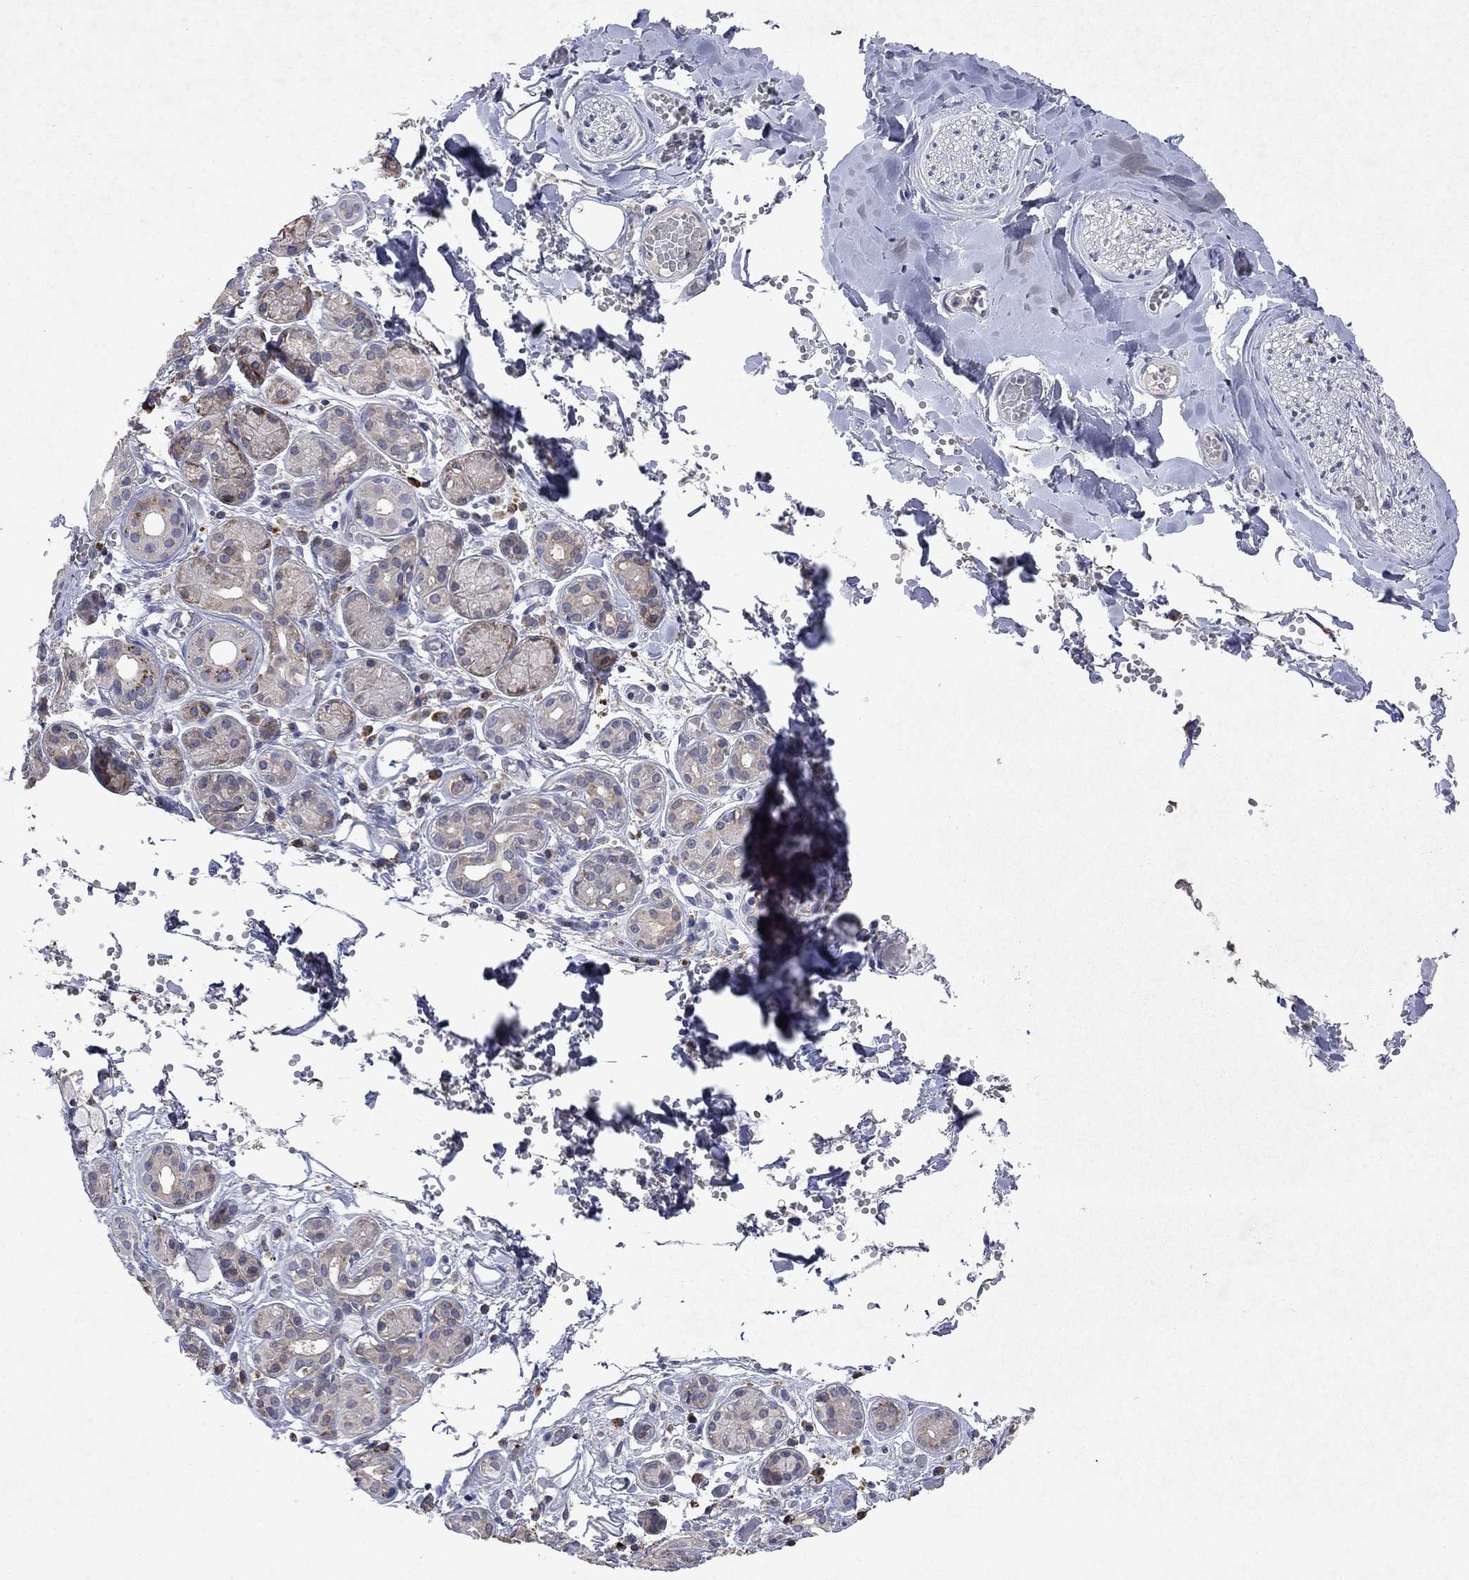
{"staining": {"intensity": "moderate", "quantity": "<25%", "location": "cytoplasmic/membranous"}, "tissue": "salivary gland", "cell_type": "Glandular cells", "image_type": "normal", "snomed": [{"axis": "morphology", "description": "Normal tissue, NOS"}, {"axis": "topography", "description": "Salivary gland"}, {"axis": "topography", "description": "Peripheral nerve tissue"}], "caption": "Immunohistochemical staining of unremarkable human salivary gland exhibits low levels of moderate cytoplasmic/membranous staining in about <25% of glandular cells.", "gene": "TMEM97", "patient": {"sex": "male", "age": 71}}